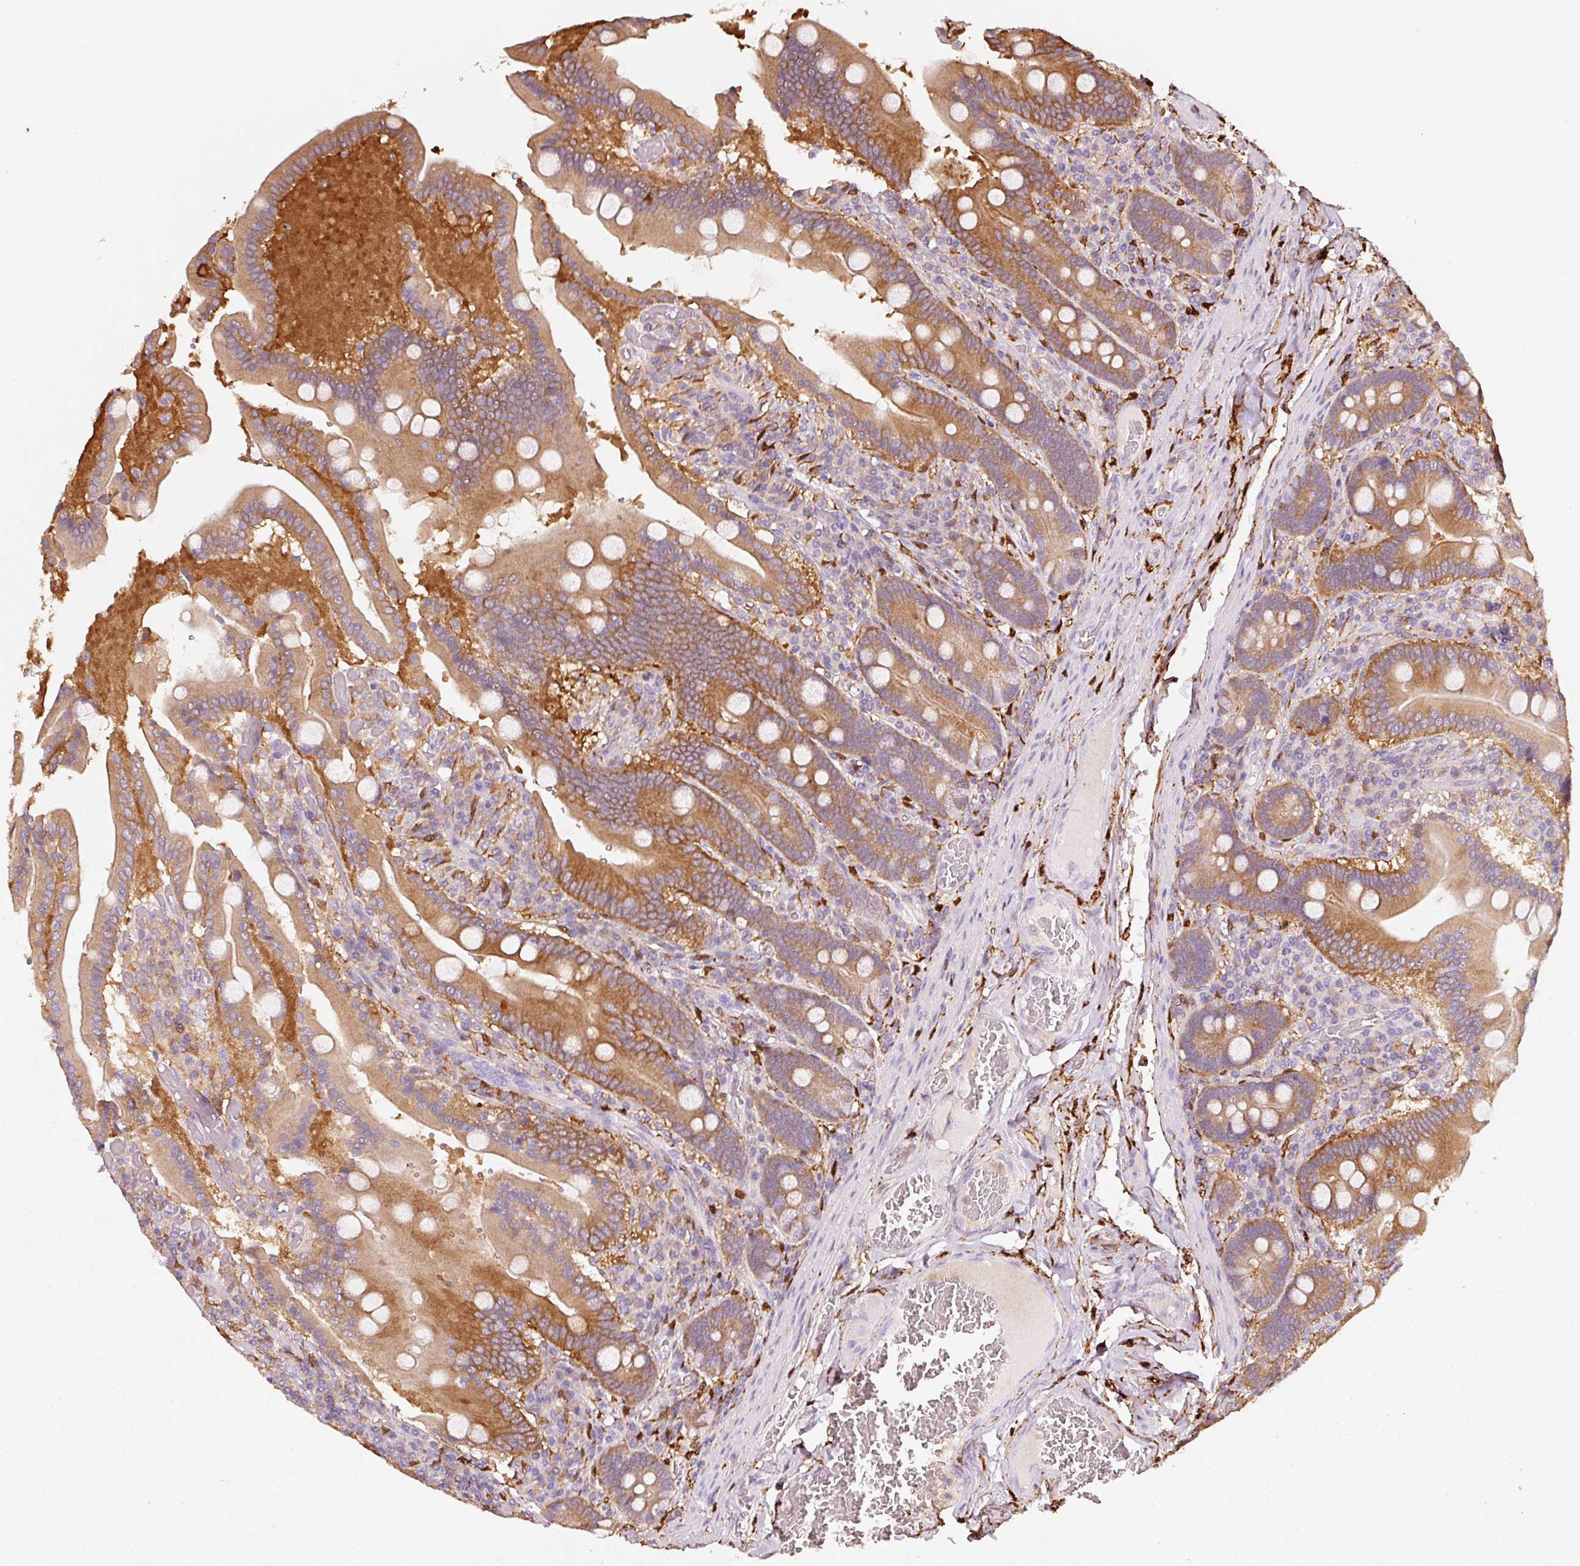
{"staining": {"intensity": "moderate", "quantity": ">75%", "location": "cytoplasmic/membranous"}, "tissue": "duodenum", "cell_type": "Glandular cells", "image_type": "normal", "snomed": [{"axis": "morphology", "description": "Normal tissue, NOS"}, {"axis": "topography", "description": "Duodenum"}], "caption": "Immunohistochemistry (IHC) of unremarkable human duodenum exhibits medium levels of moderate cytoplasmic/membranous positivity in approximately >75% of glandular cells.", "gene": "IQGAP2", "patient": {"sex": "female", "age": 62}}